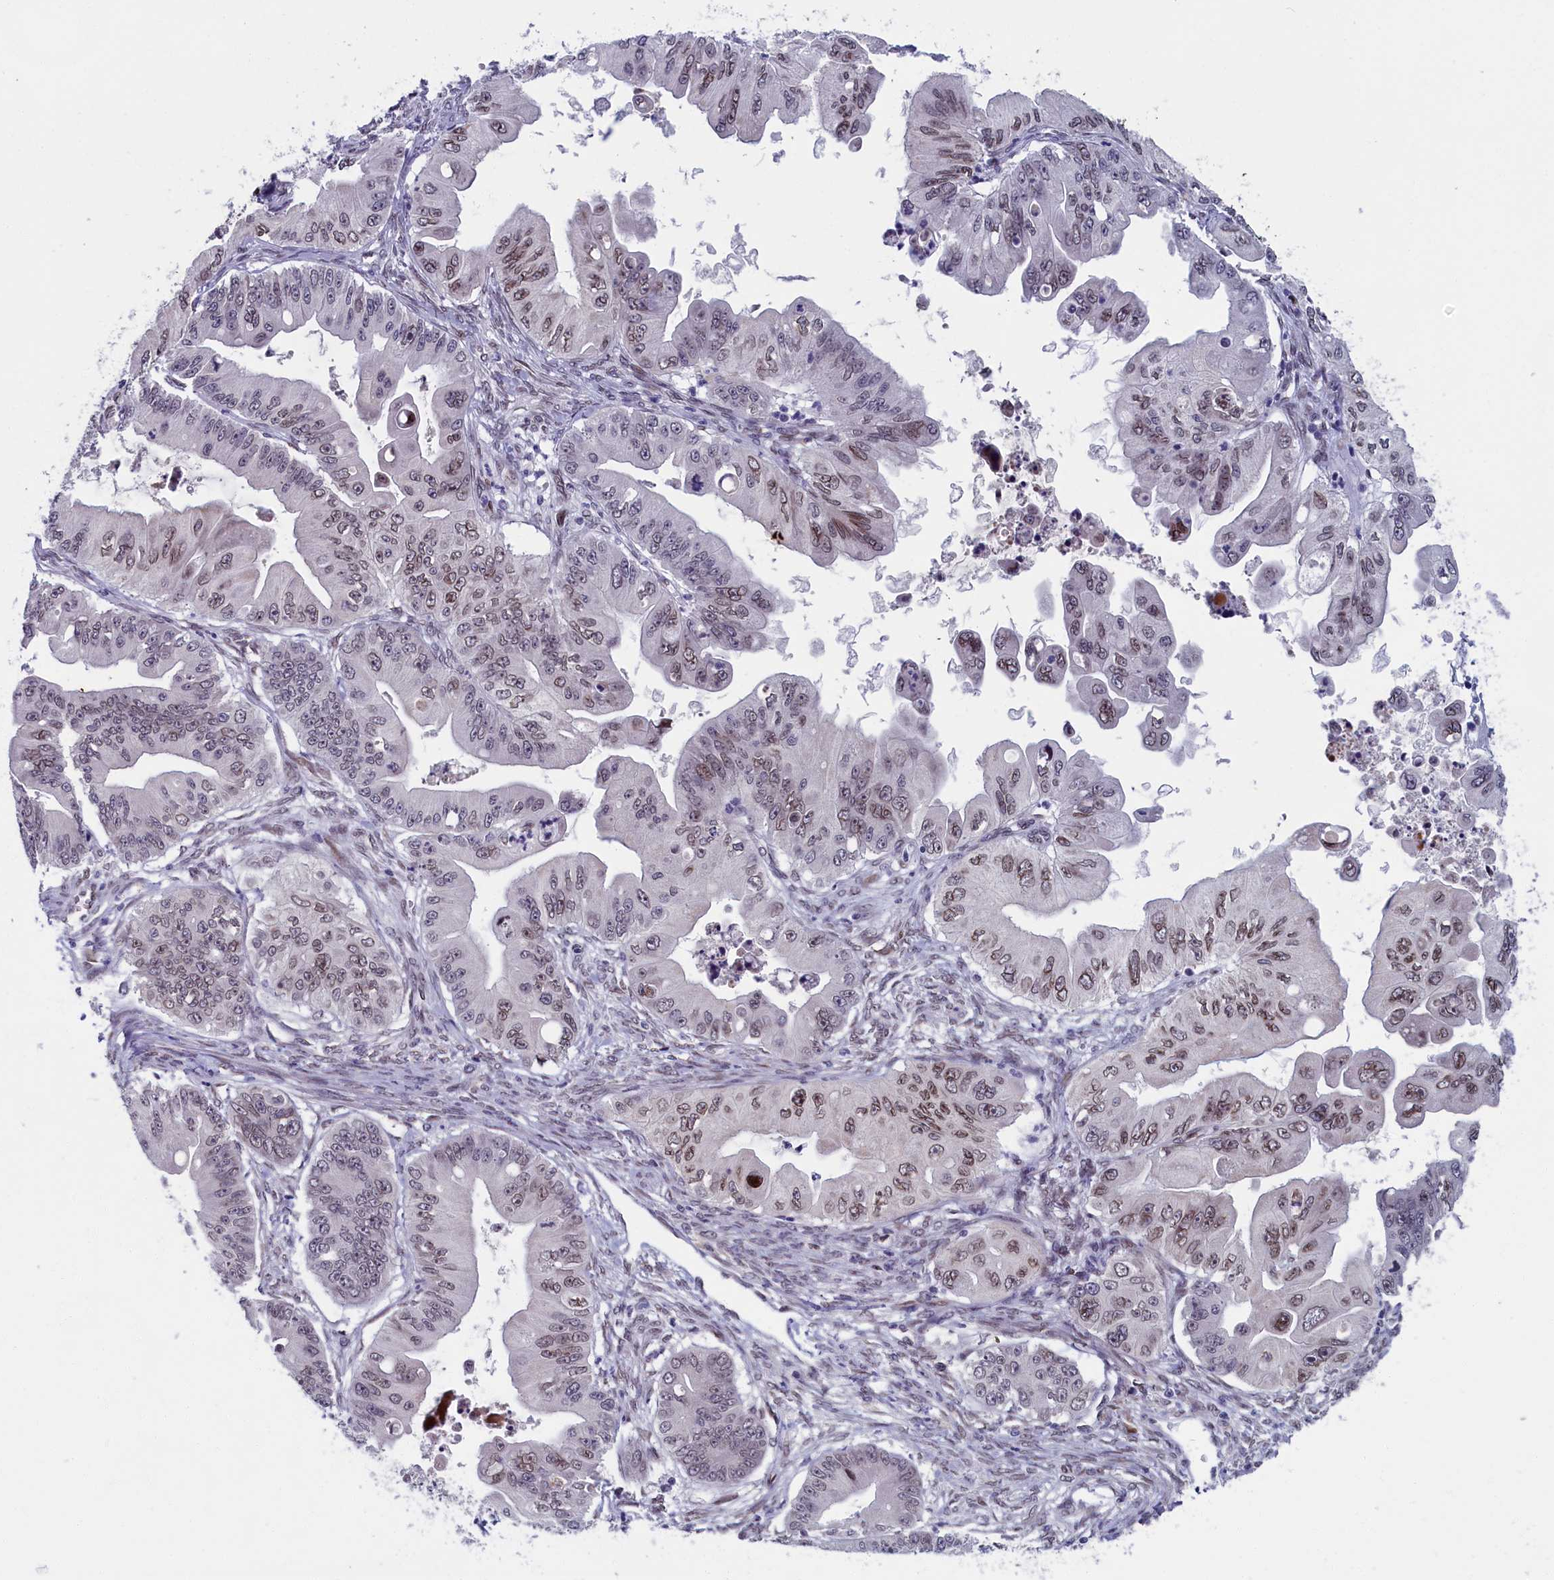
{"staining": {"intensity": "moderate", "quantity": "25%-75%", "location": "cytoplasmic/membranous,nuclear"}, "tissue": "ovarian cancer", "cell_type": "Tumor cells", "image_type": "cancer", "snomed": [{"axis": "morphology", "description": "Cystadenocarcinoma, mucinous, NOS"}, {"axis": "topography", "description": "Ovary"}], "caption": "Human ovarian cancer stained with a brown dye reveals moderate cytoplasmic/membranous and nuclear positive positivity in about 25%-75% of tumor cells.", "gene": "GPSM1", "patient": {"sex": "female", "age": 71}}